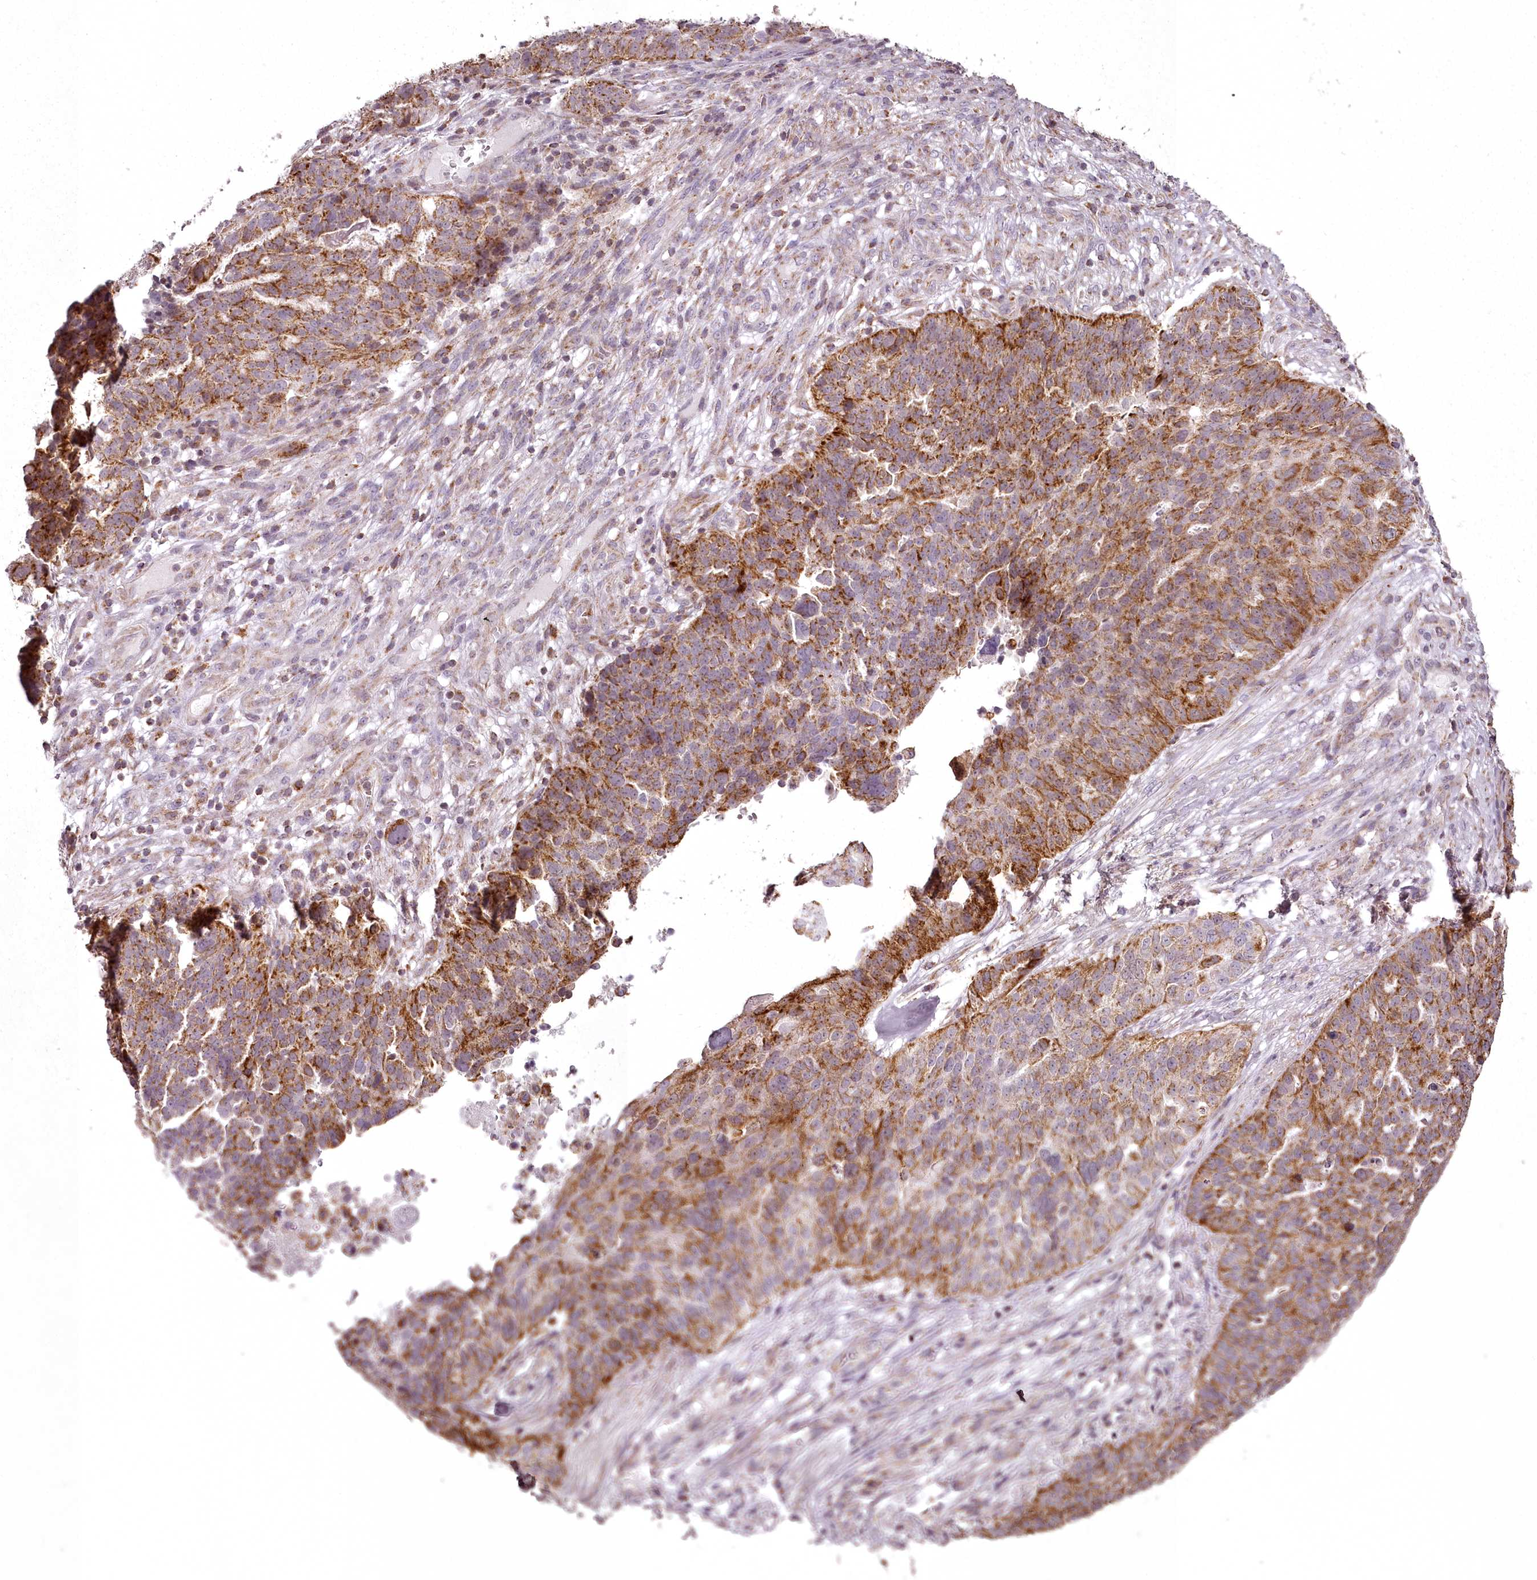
{"staining": {"intensity": "strong", "quantity": ">75%", "location": "cytoplasmic/membranous"}, "tissue": "ovarian cancer", "cell_type": "Tumor cells", "image_type": "cancer", "snomed": [{"axis": "morphology", "description": "Cystadenocarcinoma, serous, NOS"}, {"axis": "topography", "description": "Ovary"}], "caption": "Immunohistochemical staining of human ovarian cancer displays strong cytoplasmic/membranous protein positivity in about >75% of tumor cells. (DAB IHC, brown staining for protein, blue staining for nuclei).", "gene": "CHCHD2", "patient": {"sex": "female", "age": 59}}